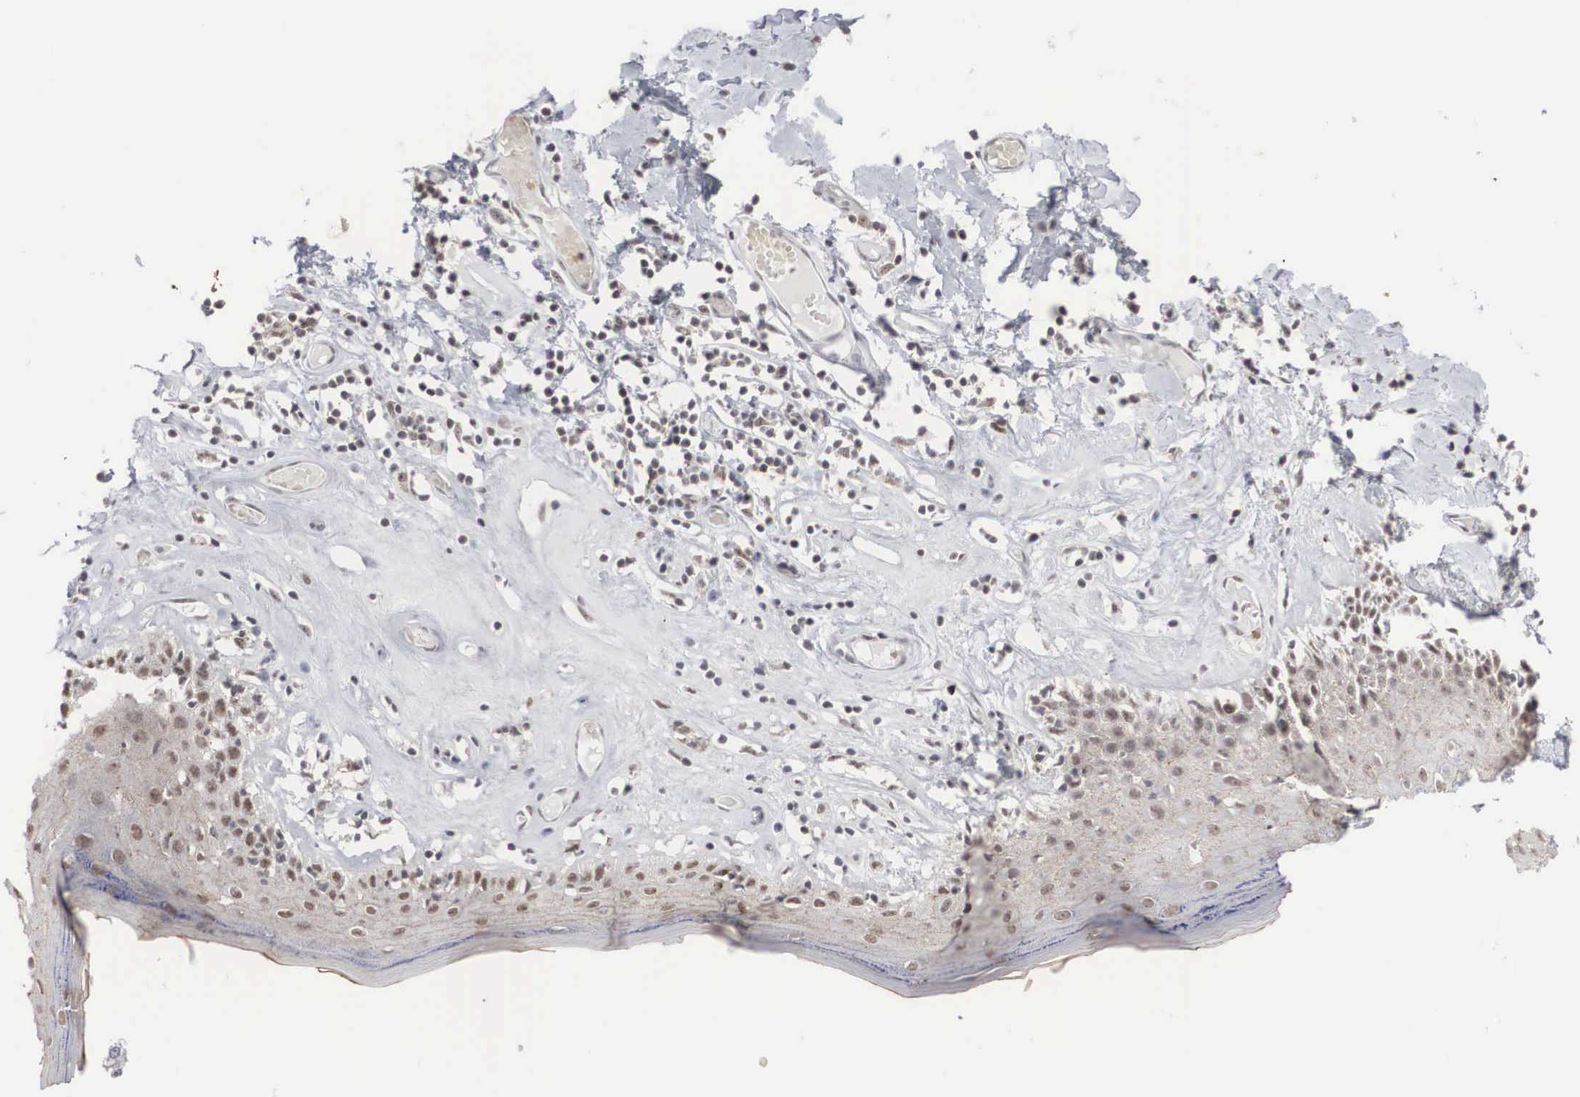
{"staining": {"intensity": "weak", "quantity": "25%-75%", "location": "nuclear"}, "tissue": "skin", "cell_type": "Epidermal cells", "image_type": "normal", "snomed": [{"axis": "morphology", "description": "Normal tissue, NOS"}, {"axis": "topography", "description": "Vascular tissue"}, {"axis": "topography", "description": "Vulva"}, {"axis": "topography", "description": "Peripheral nerve tissue"}], "caption": "Immunohistochemistry of normal skin displays low levels of weak nuclear staining in about 25%-75% of epidermal cells. (DAB = brown stain, brightfield microscopy at high magnification).", "gene": "AUTS2", "patient": {"sex": "female", "age": 86}}